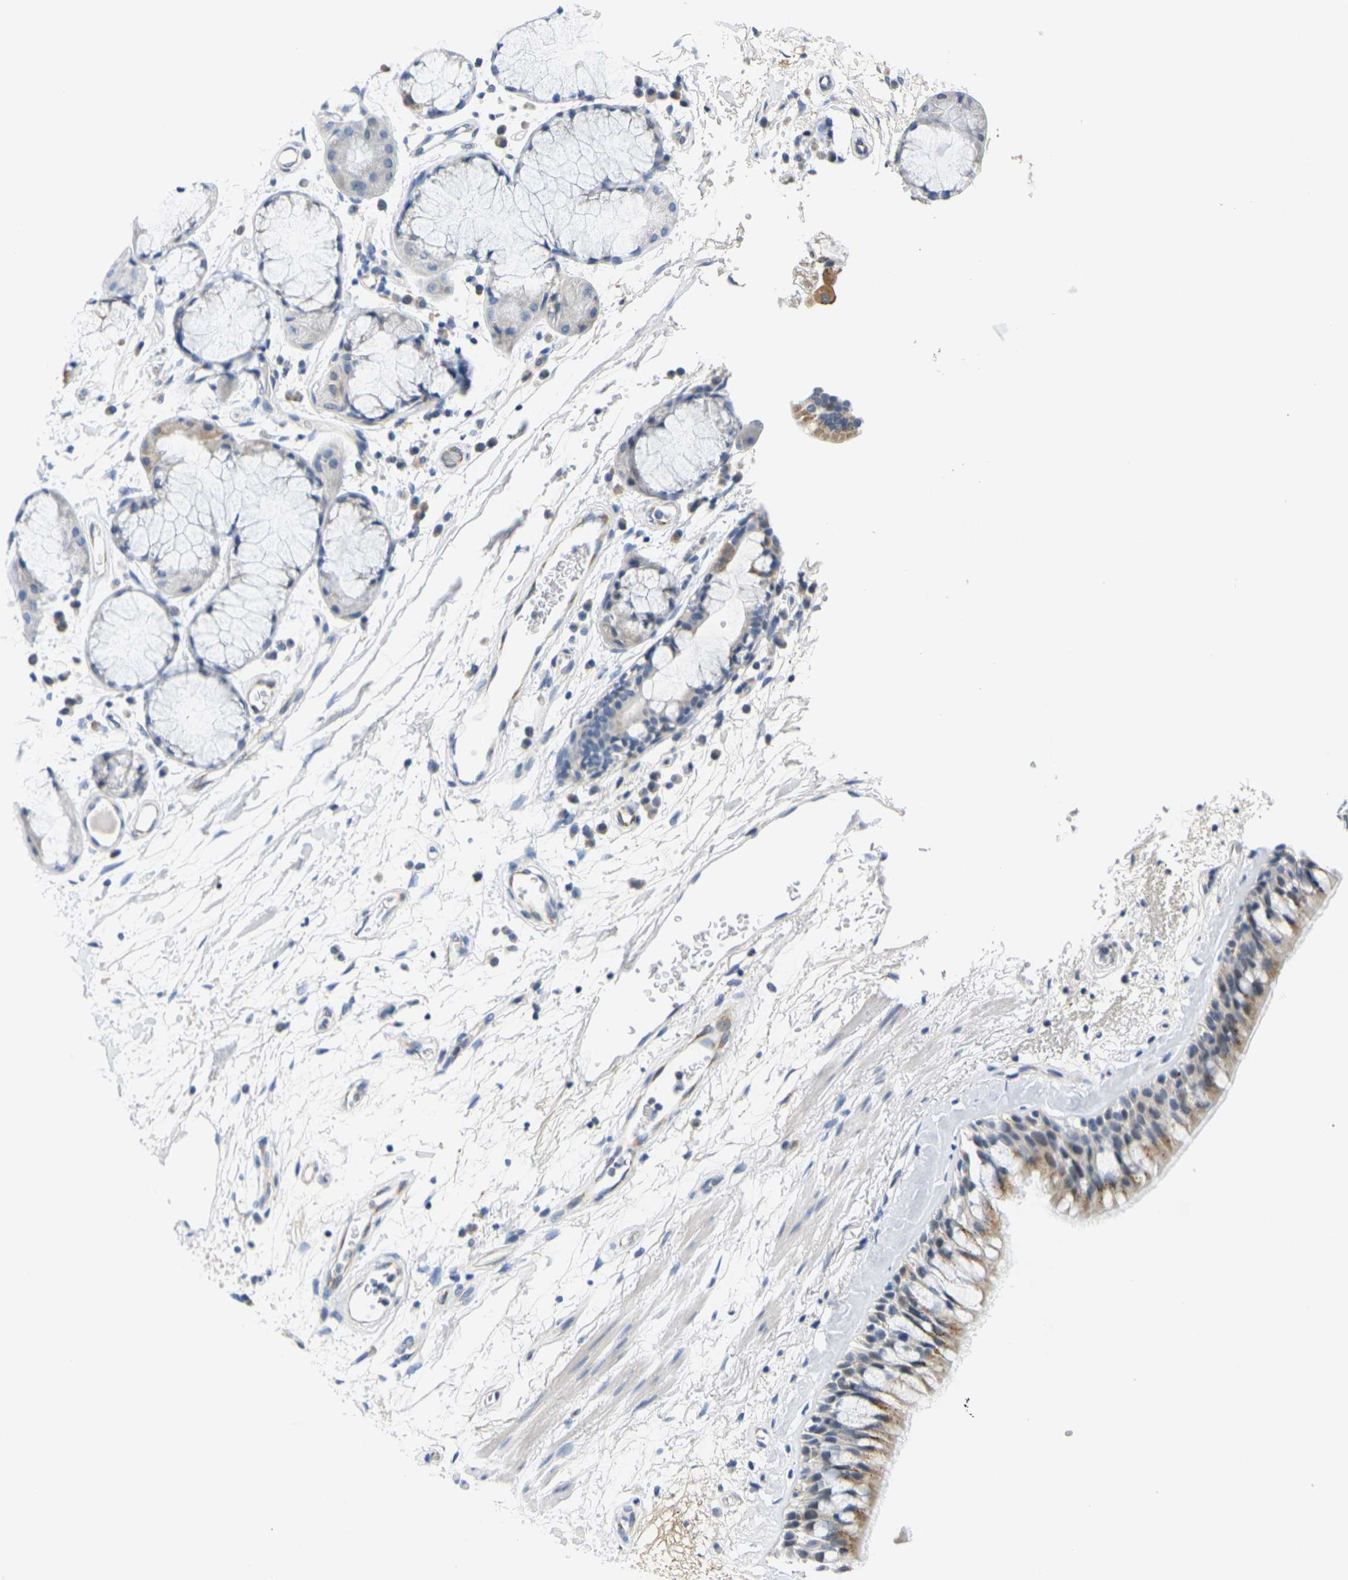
{"staining": {"intensity": "moderate", "quantity": "25%-75%", "location": "cytoplasmic/membranous"}, "tissue": "bronchus", "cell_type": "Respiratory epithelial cells", "image_type": "normal", "snomed": [{"axis": "morphology", "description": "Normal tissue, NOS"}, {"axis": "morphology", "description": "Adenocarcinoma, NOS"}, {"axis": "topography", "description": "Bronchus"}, {"axis": "topography", "description": "Lung"}], "caption": "Bronchus stained with immunohistochemistry (IHC) exhibits moderate cytoplasmic/membranous expression in approximately 25%-75% of respiratory epithelial cells.", "gene": "OTOF", "patient": {"sex": "female", "age": 54}}